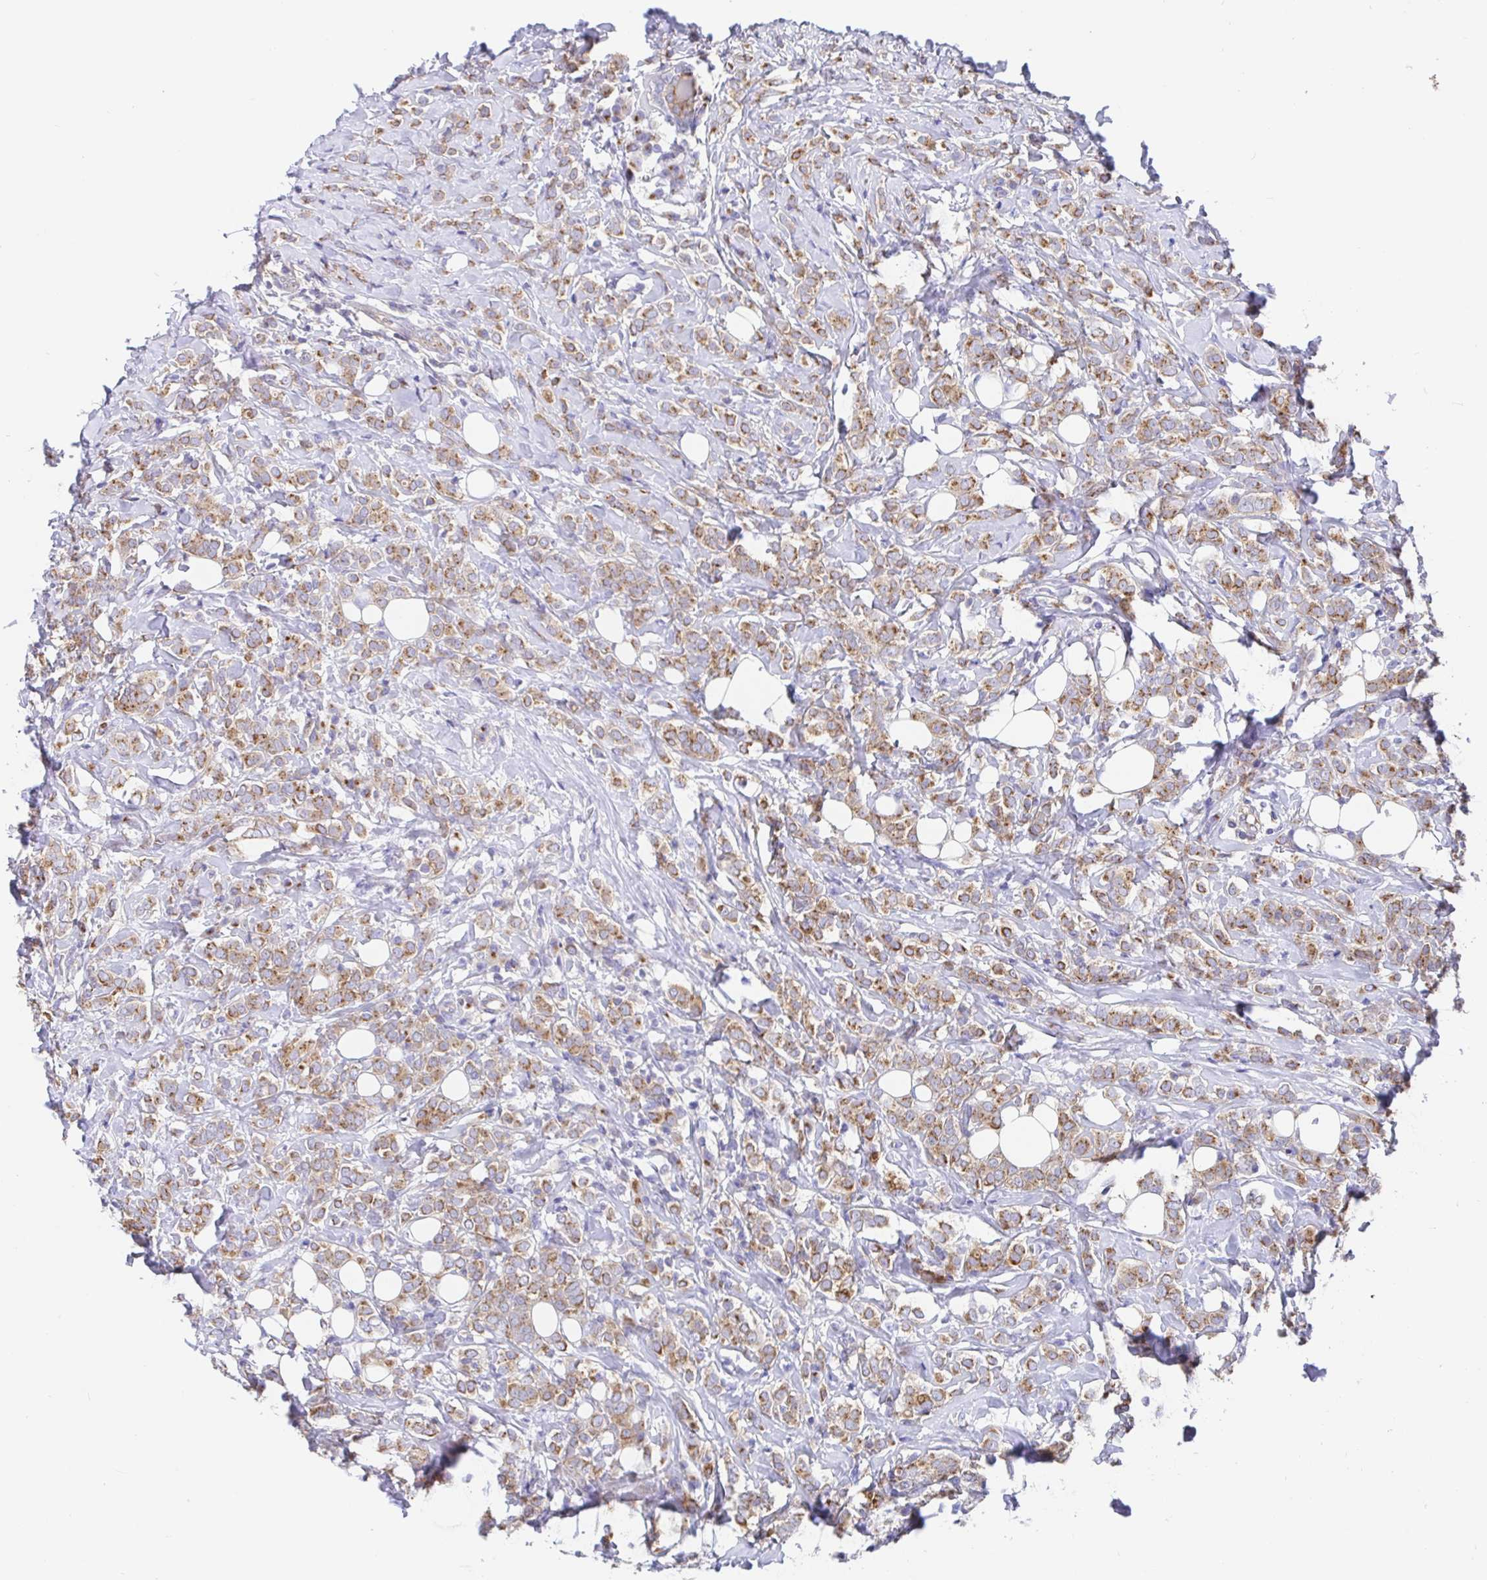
{"staining": {"intensity": "moderate", "quantity": ">75%", "location": "cytoplasmic/membranous"}, "tissue": "breast cancer", "cell_type": "Tumor cells", "image_type": "cancer", "snomed": [{"axis": "morphology", "description": "Lobular carcinoma"}, {"axis": "topography", "description": "Breast"}], "caption": "IHC micrograph of neoplastic tissue: lobular carcinoma (breast) stained using immunohistochemistry reveals medium levels of moderate protein expression localized specifically in the cytoplasmic/membranous of tumor cells, appearing as a cytoplasmic/membranous brown color.", "gene": "GOLGA1", "patient": {"sex": "female", "age": 49}}